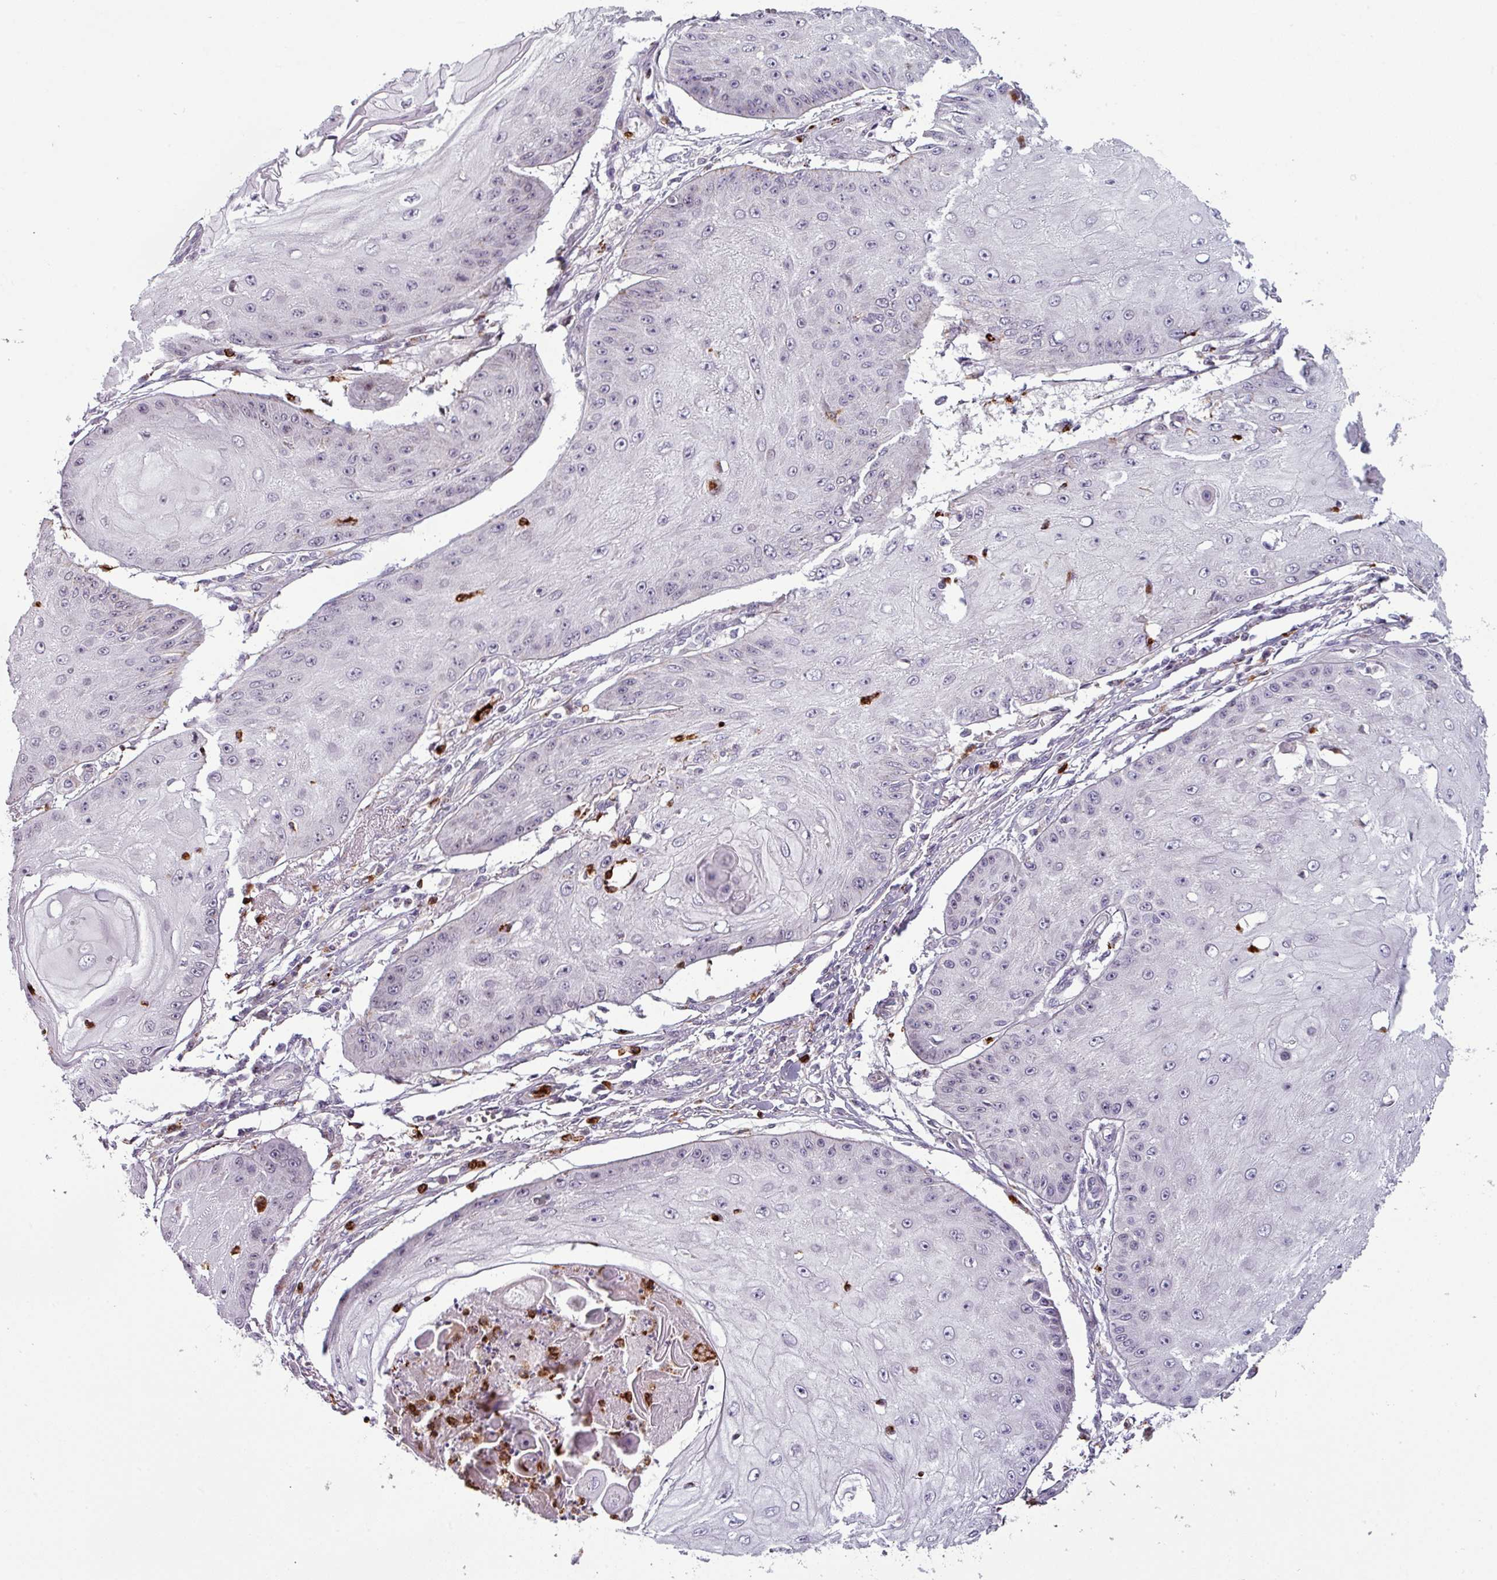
{"staining": {"intensity": "negative", "quantity": "none", "location": "none"}, "tissue": "skin cancer", "cell_type": "Tumor cells", "image_type": "cancer", "snomed": [{"axis": "morphology", "description": "Squamous cell carcinoma, NOS"}, {"axis": "topography", "description": "Skin"}], "caption": "Image shows no significant protein staining in tumor cells of squamous cell carcinoma (skin).", "gene": "TMEFF1", "patient": {"sex": "male", "age": 70}}